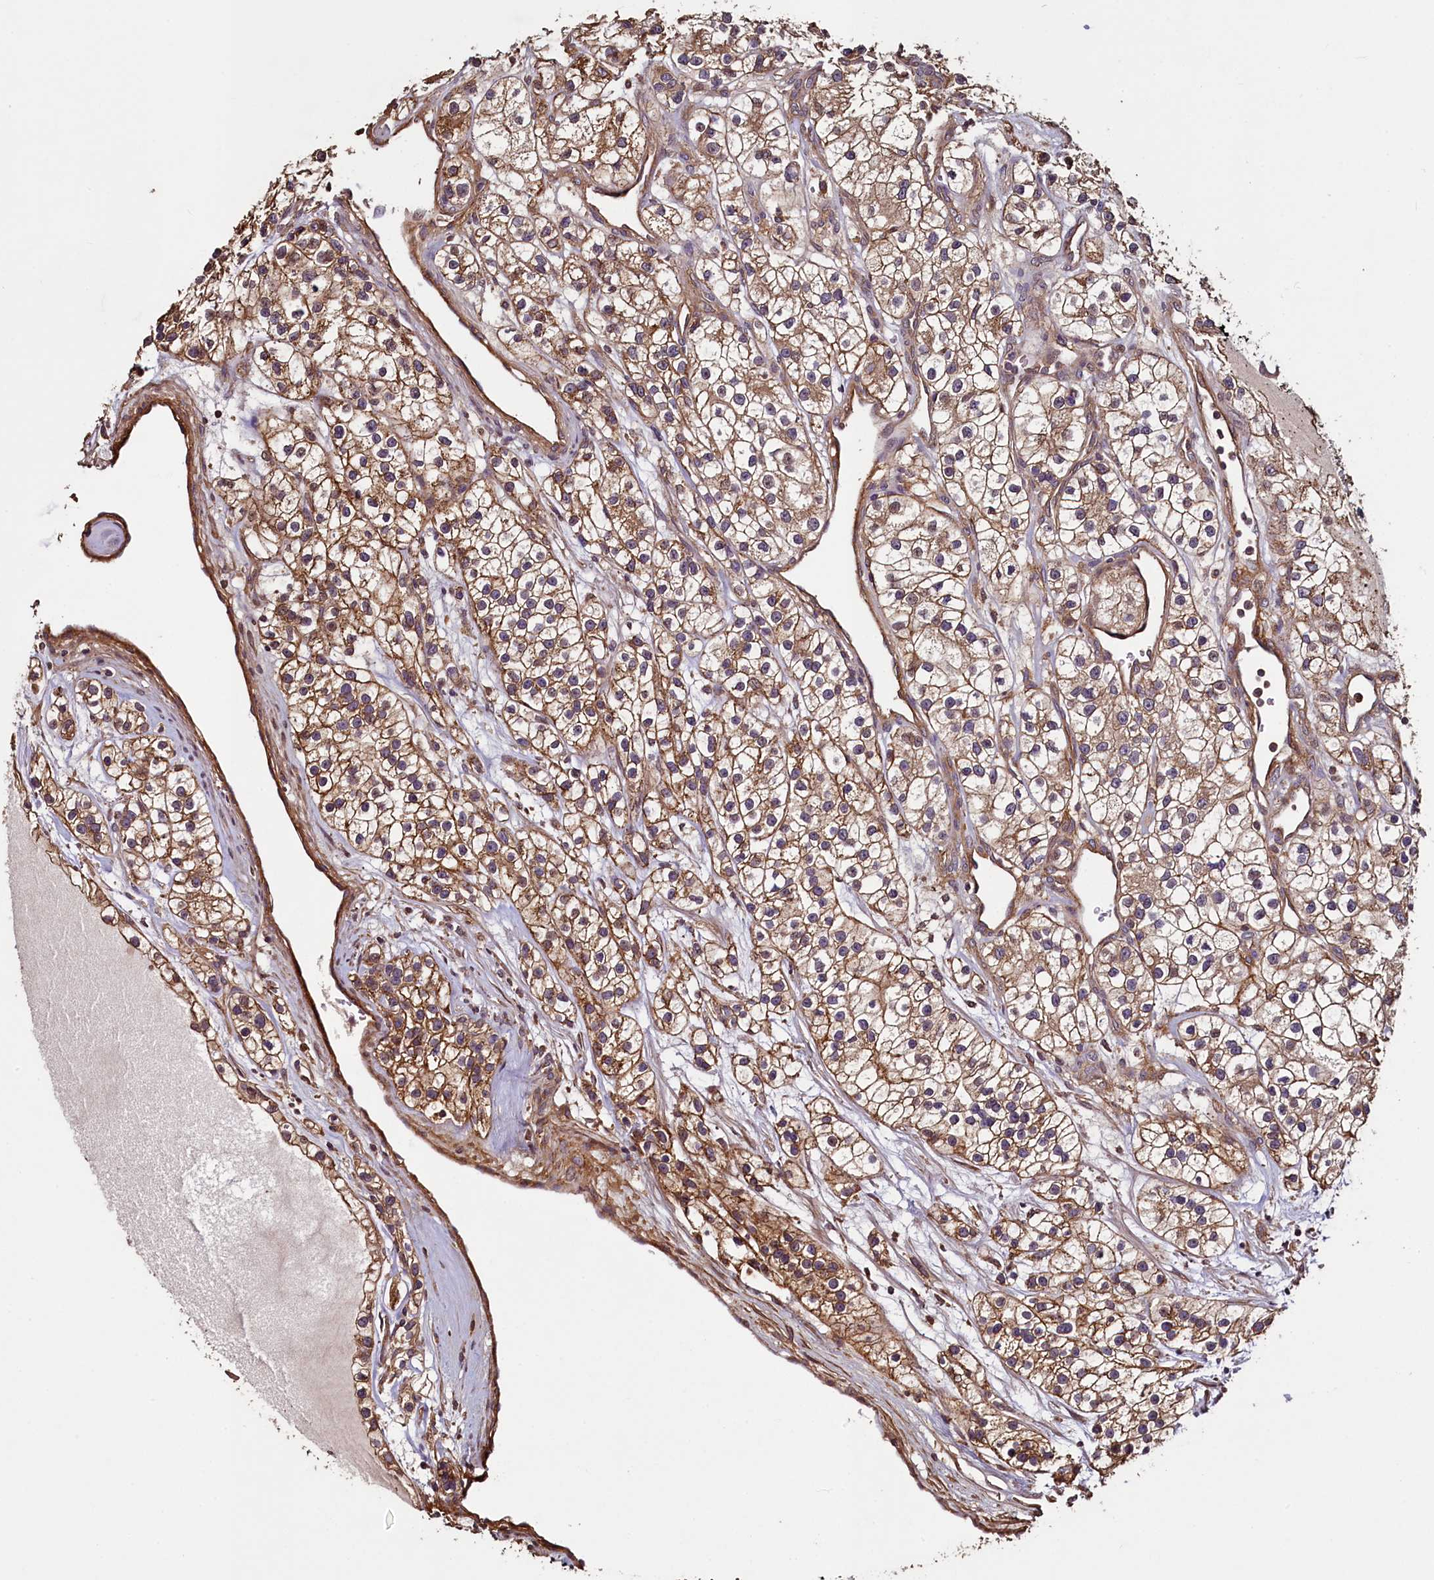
{"staining": {"intensity": "moderate", "quantity": ">75%", "location": "cytoplasmic/membranous"}, "tissue": "renal cancer", "cell_type": "Tumor cells", "image_type": "cancer", "snomed": [{"axis": "morphology", "description": "Adenocarcinoma, NOS"}, {"axis": "topography", "description": "Kidney"}], "caption": "Renal cancer (adenocarcinoma) tissue exhibits moderate cytoplasmic/membranous expression in about >75% of tumor cells, visualized by immunohistochemistry.", "gene": "RBFA", "patient": {"sex": "female", "age": 57}}